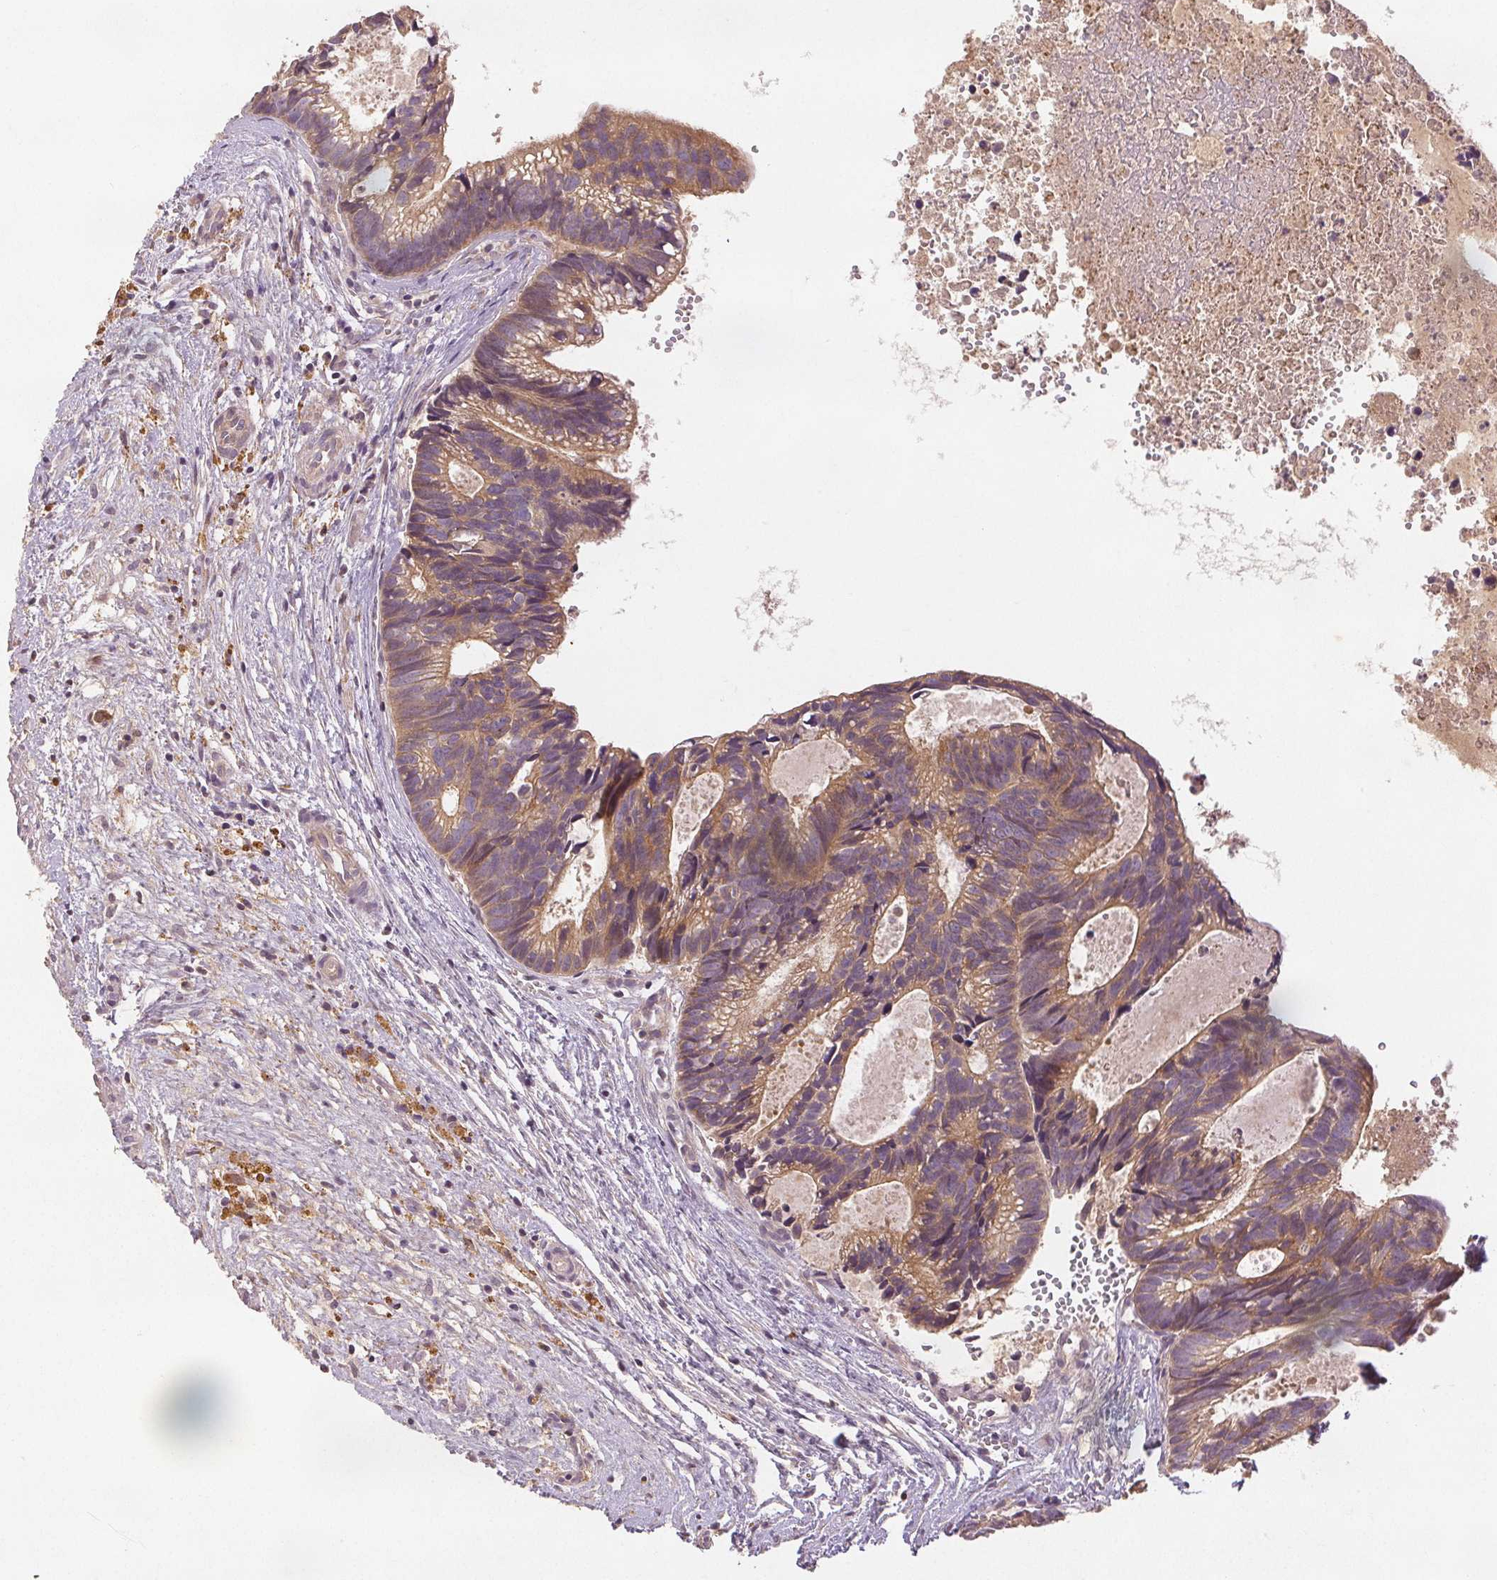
{"staining": {"intensity": "moderate", "quantity": ">75%", "location": "cytoplasmic/membranous"}, "tissue": "head and neck cancer", "cell_type": "Tumor cells", "image_type": "cancer", "snomed": [{"axis": "morphology", "description": "Adenocarcinoma, NOS"}, {"axis": "topography", "description": "Head-Neck"}], "caption": "Immunohistochemistry (IHC) image of neoplastic tissue: adenocarcinoma (head and neck) stained using immunohistochemistry (IHC) reveals medium levels of moderate protein expression localized specifically in the cytoplasmic/membranous of tumor cells, appearing as a cytoplasmic/membranous brown color.", "gene": "YIF1B", "patient": {"sex": "male", "age": 62}}